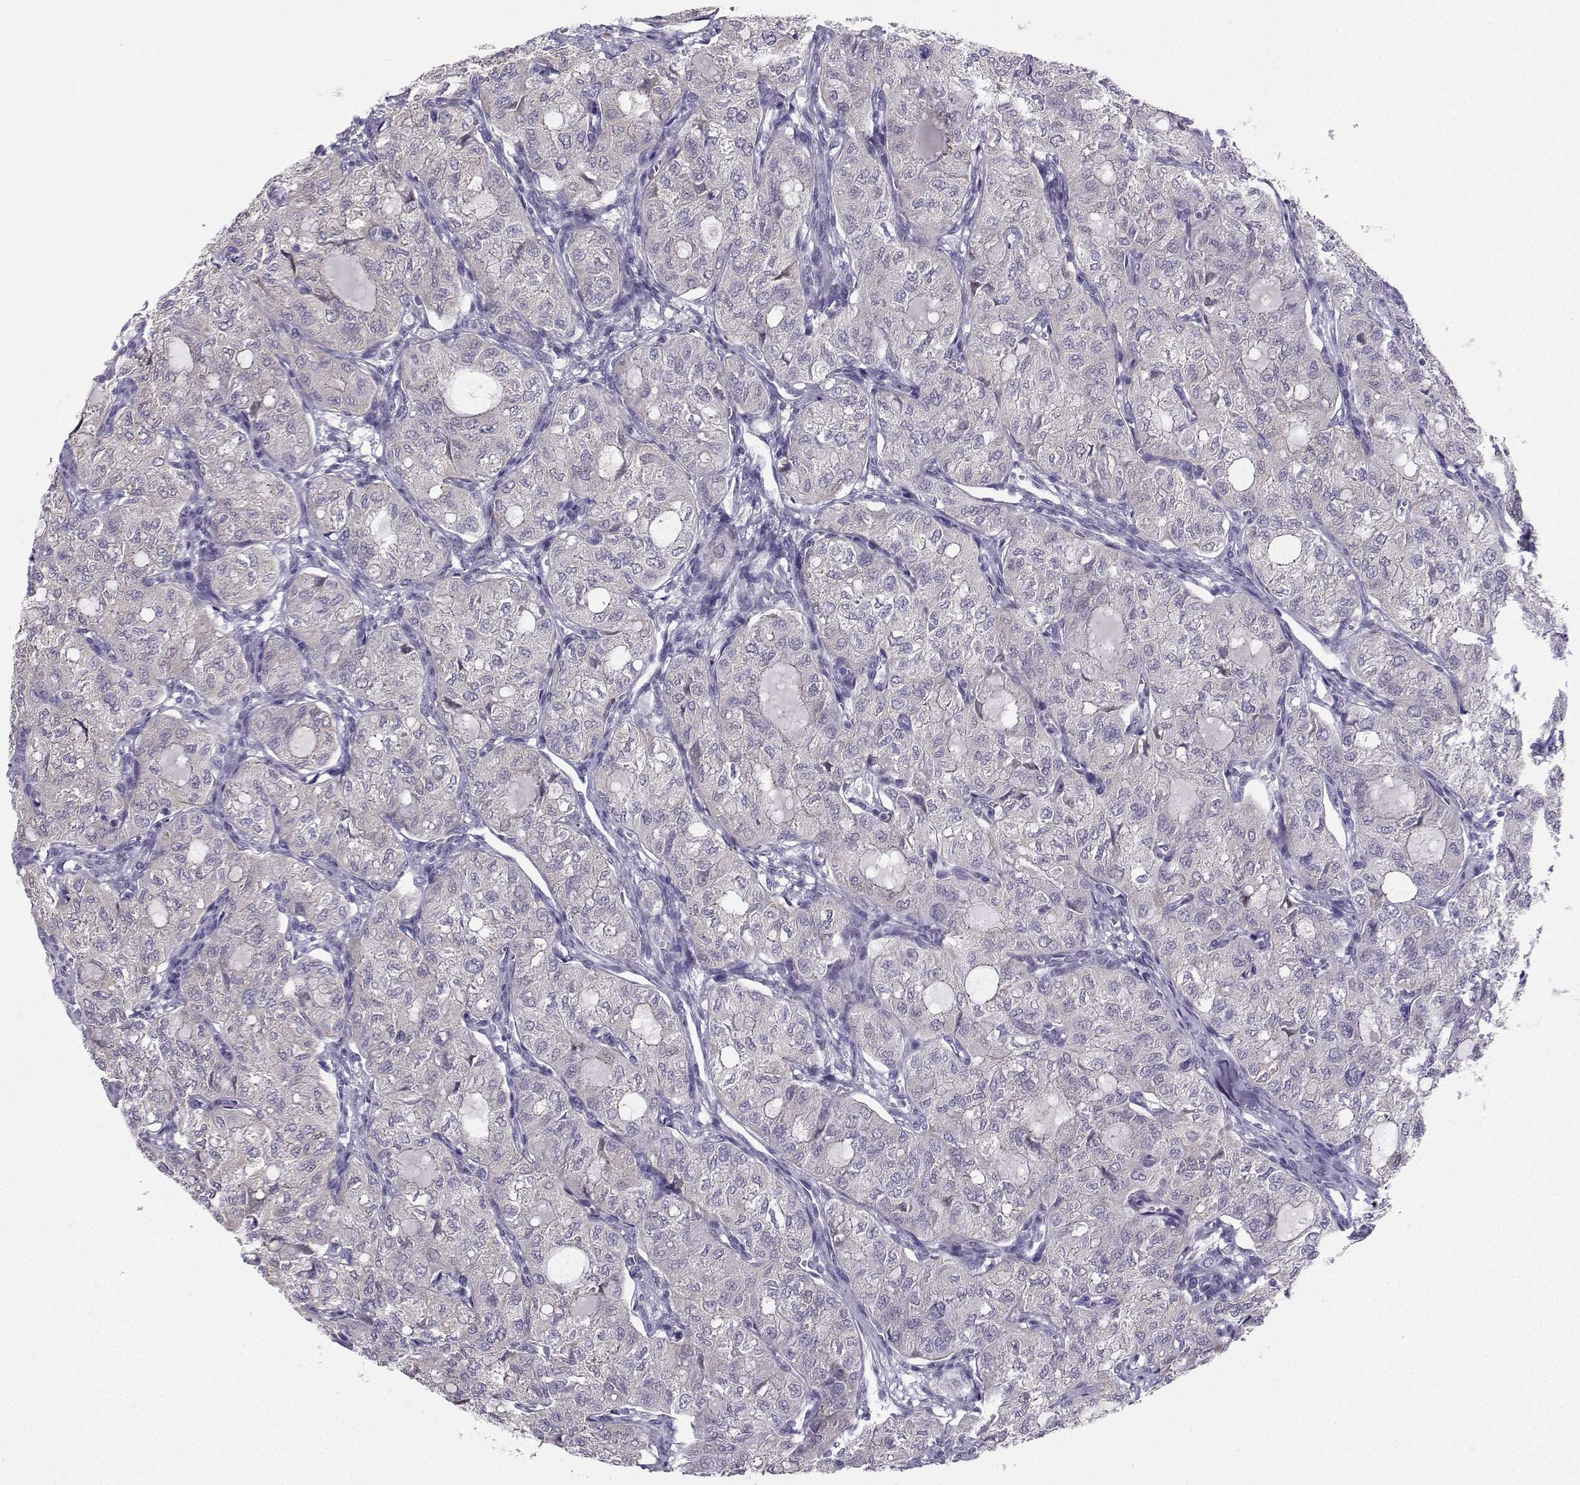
{"staining": {"intensity": "negative", "quantity": "none", "location": "none"}, "tissue": "thyroid cancer", "cell_type": "Tumor cells", "image_type": "cancer", "snomed": [{"axis": "morphology", "description": "Follicular adenoma carcinoma, NOS"}, {"axis": "topography", "description": "Thyroid gland"}], "caption": "An immunohistochemistry (IHC) micrograph of thyroid follicular adenoma carcinoma is shown. There is no staining in tumor cells of thyroid follicular adenoma carcinoma.", "gene": "DCLK3", "patient": {"sex": "male", "age": 75}}